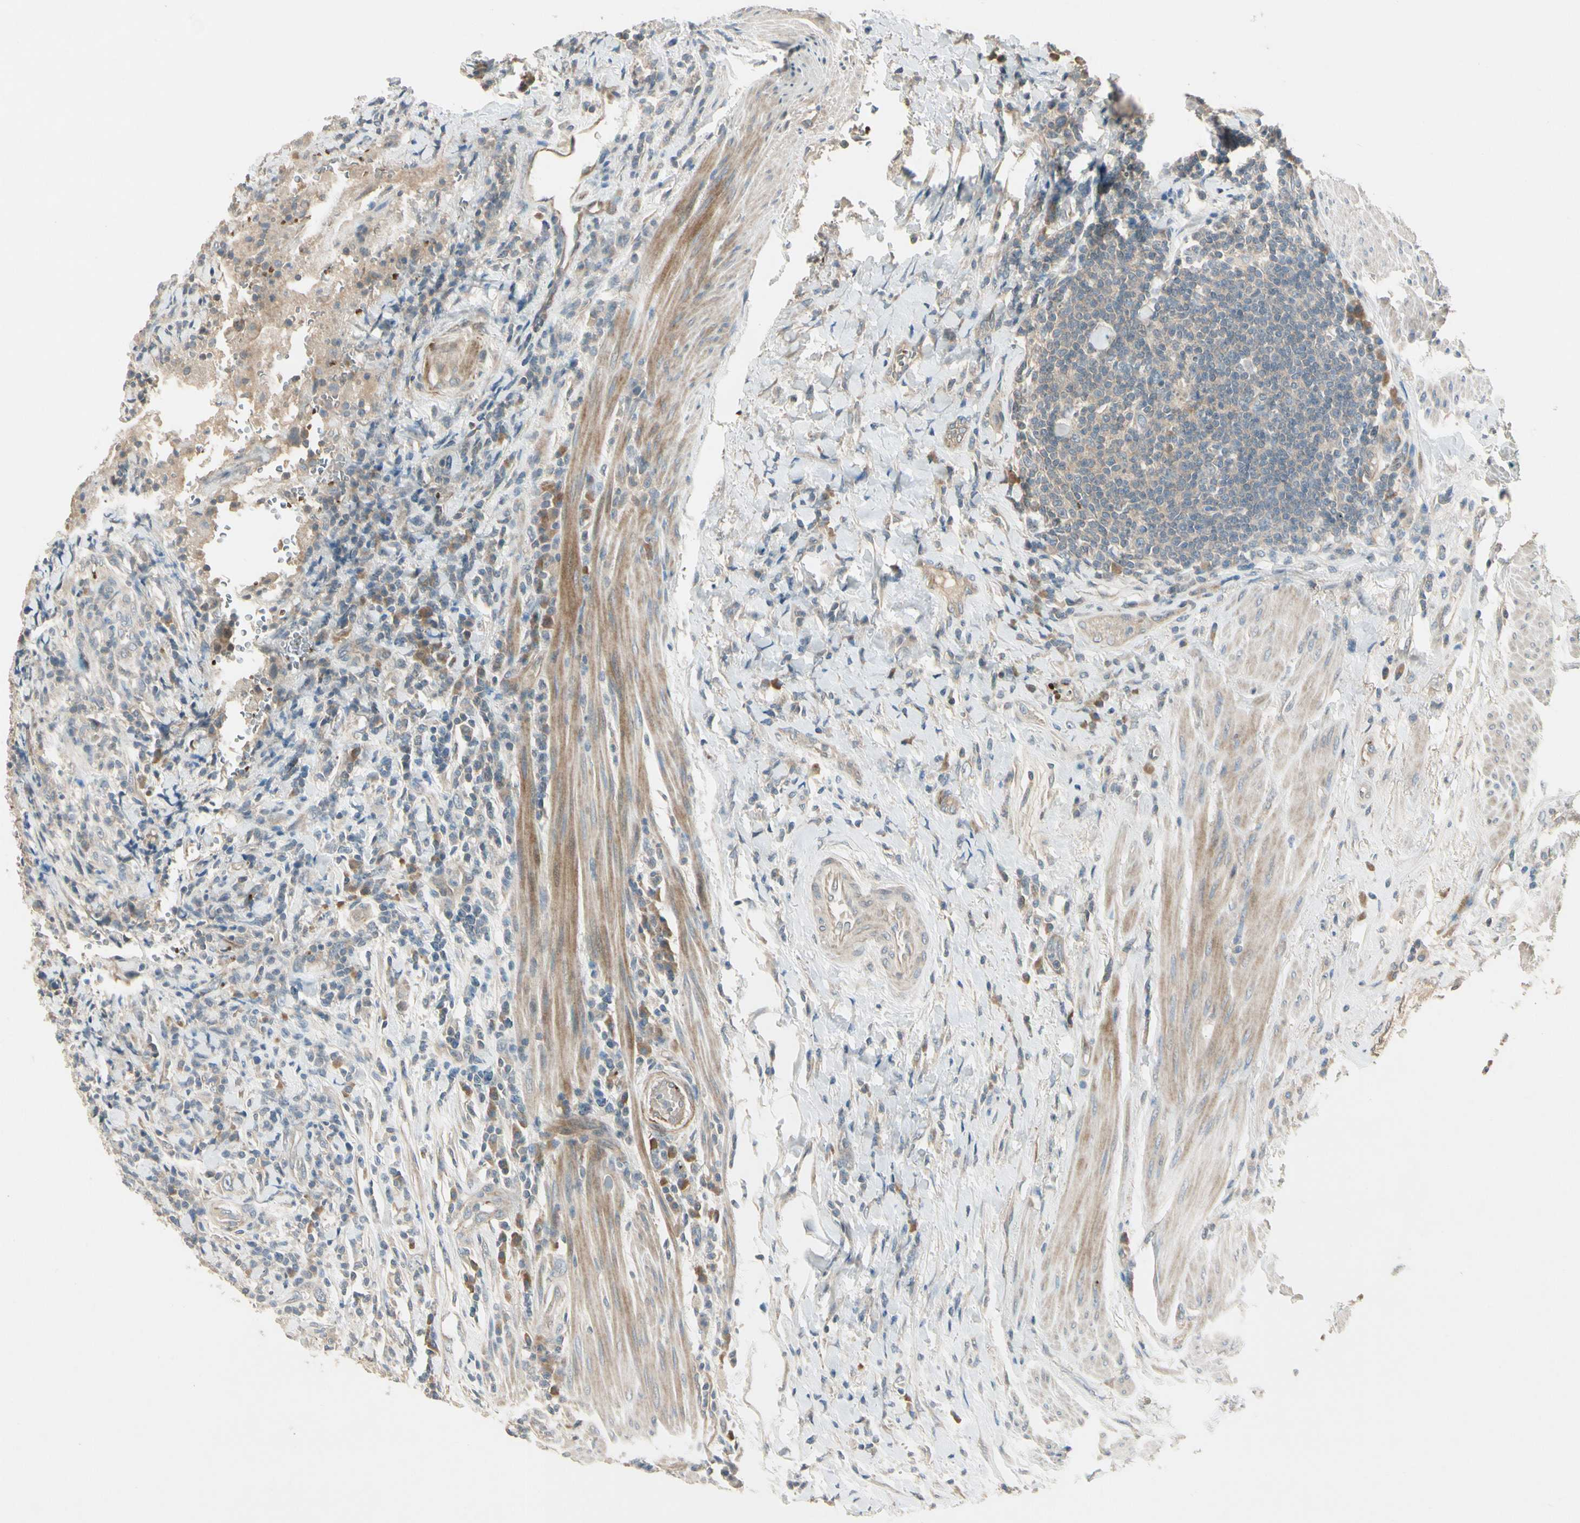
{"staining": {"intensity": "weak", "quantity": "<25%", "location": "cytoplasmic/membranous"}, "tissue": "urothelial cancer", "cell_type": "Tumor cells", "image_type": "cancer", "snomed": [{"axis": "morphology", "description": "Urothelial carcinoma, High grade"}, {"axis": "topography", "description": "Urinary bladder"}], "caption": "This is a histopathology image of immunohistochemistry (IHC) staining of urothelial carcinoma (high-grade), which shows no positivity in tumor cells.", "gene": "PPP3CB", "patient": {"sex": "male", "age": 61}}